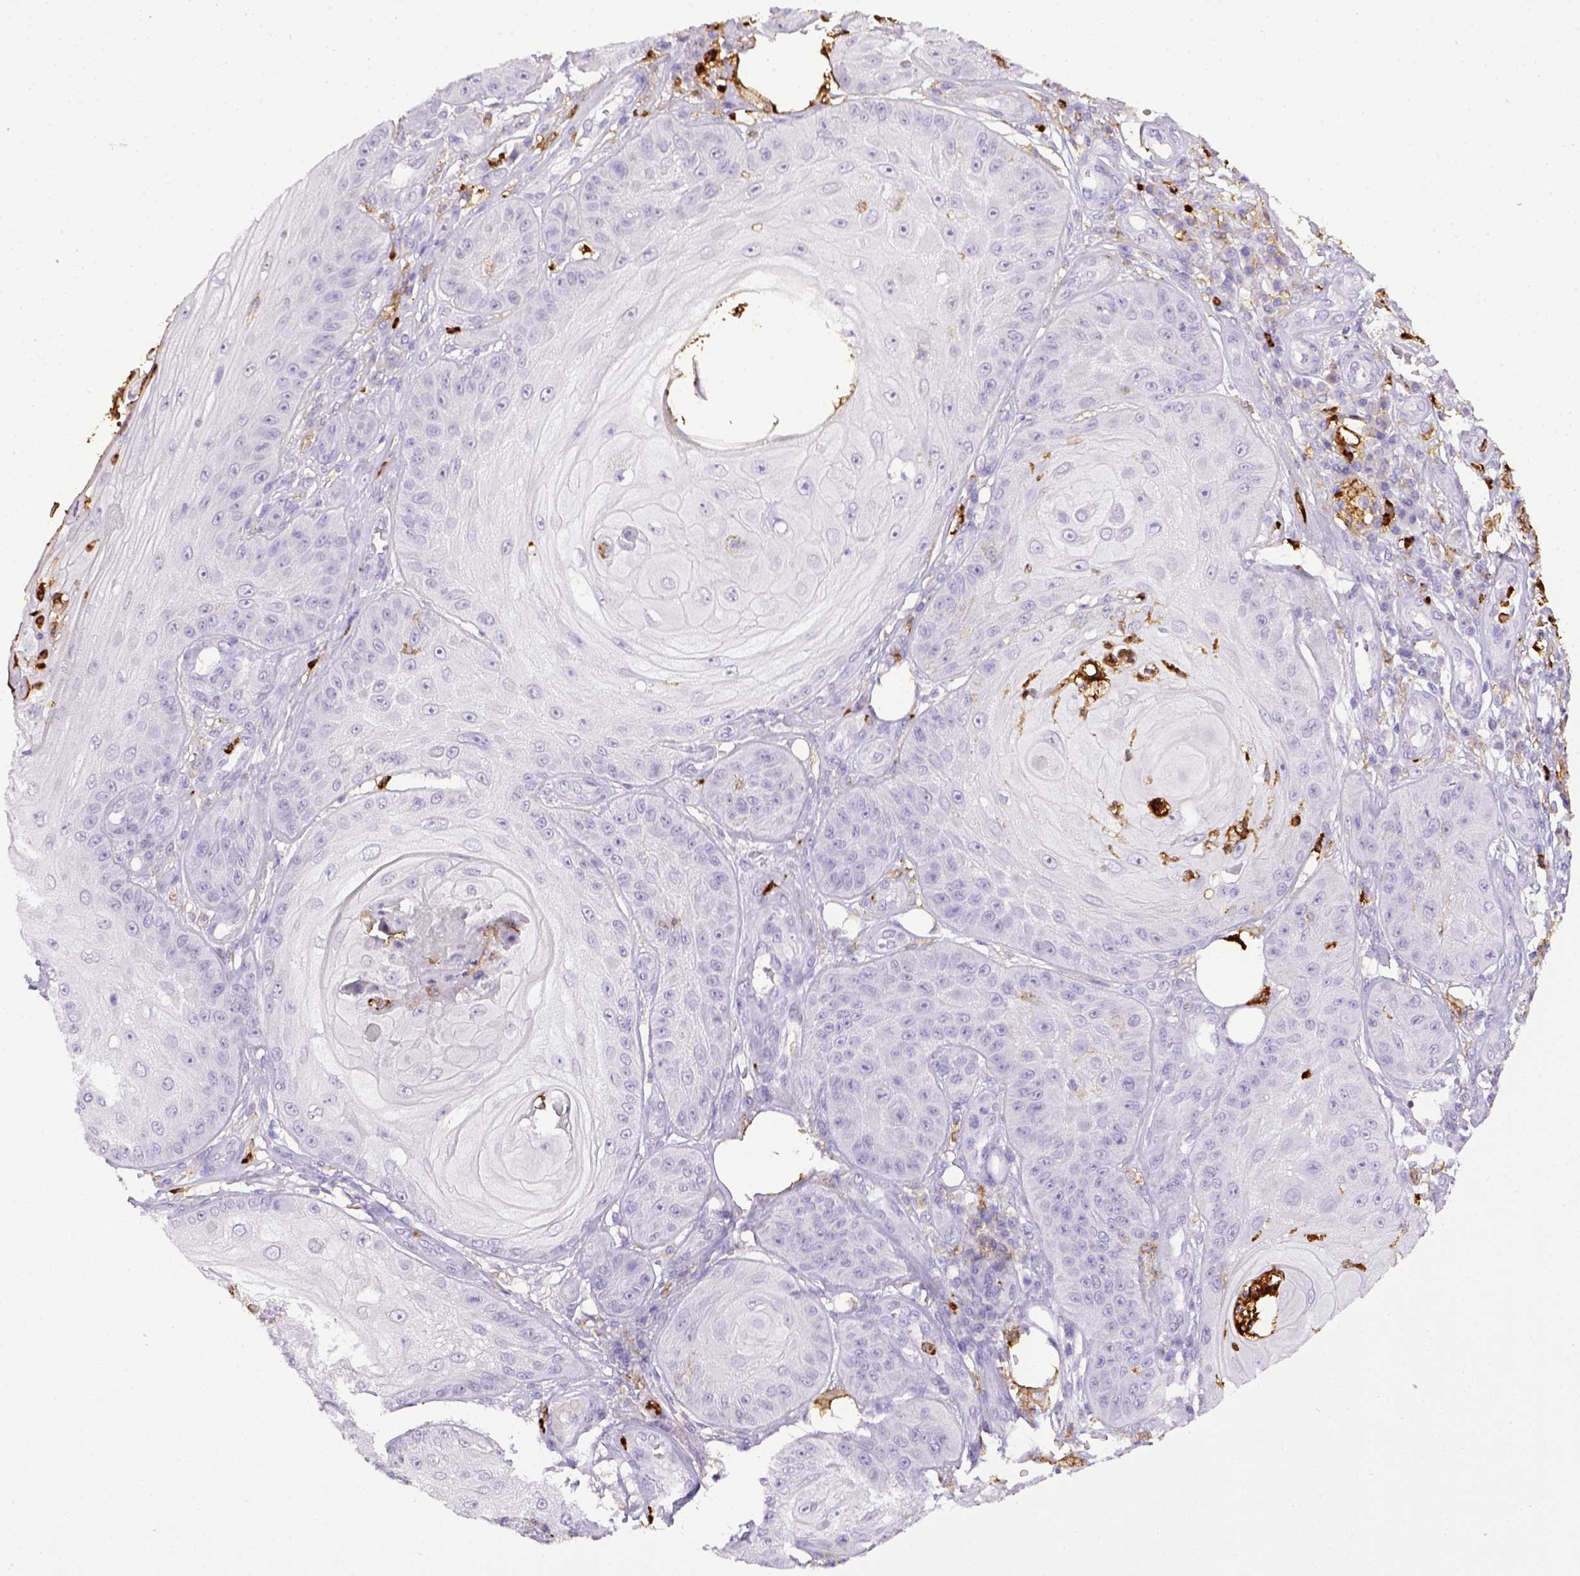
{"staining": {"intensity": "negative", "quantity": "none", "location": "none"}, "tissue": "skin cancer", "cell_type": "Tumor cells", "image_type": "cancer", "snomed": [{"axis": "morphology", "description": "Squamous cell carcinoma, NOS"}, {"axis": "topography", "description": "Skin"}], "caption": "The immunohistochemistry (IHC) photomicrograph has no significant positivity in tumor cells of skin squamous cell carcinoma tissue.", "gene": "ITGAM", "patient": {"sex": "male", "age": 70}}